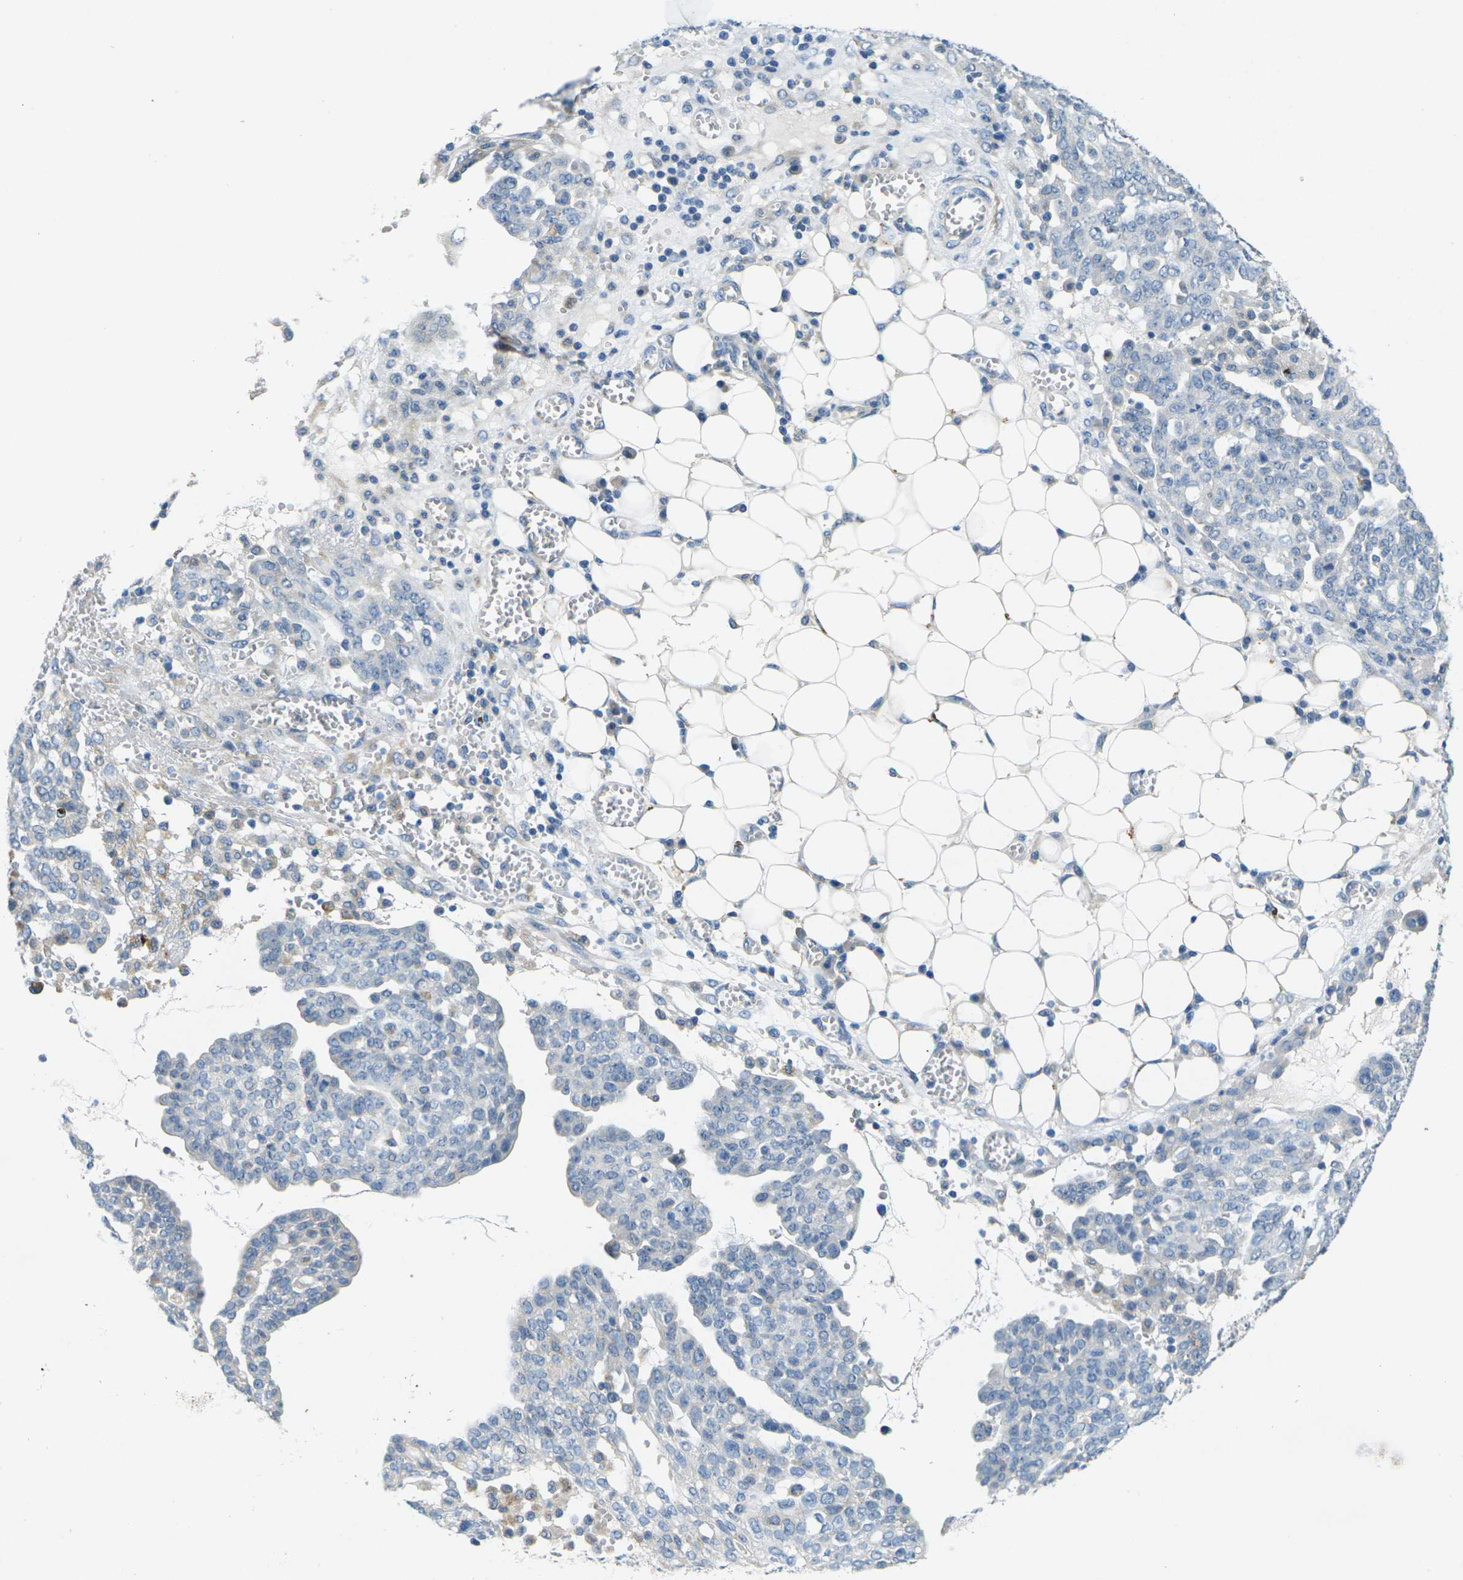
{"staining": {"intensity": "negative", "quantity": "none", "location": "none"}, "tissue": "ovarian cancer", "cell_type": "Tumor cells", "image_type": "cancer", "snomed": [{"axis": "morphology", "description": "Cystadenocarcinoma, serous, NOS"}, {"axis": "topography", "description": "Soft tissue"}, {"axis": "topography", "description": "Ovary"}], "caption": "This is a photomicrograph of IHC staining of serous cystadenocarcinoma (ovarian), which shows no staining in tumor cells.", "gene": "CYP2C8", "patient": {"sex": "female", "age": 57}}